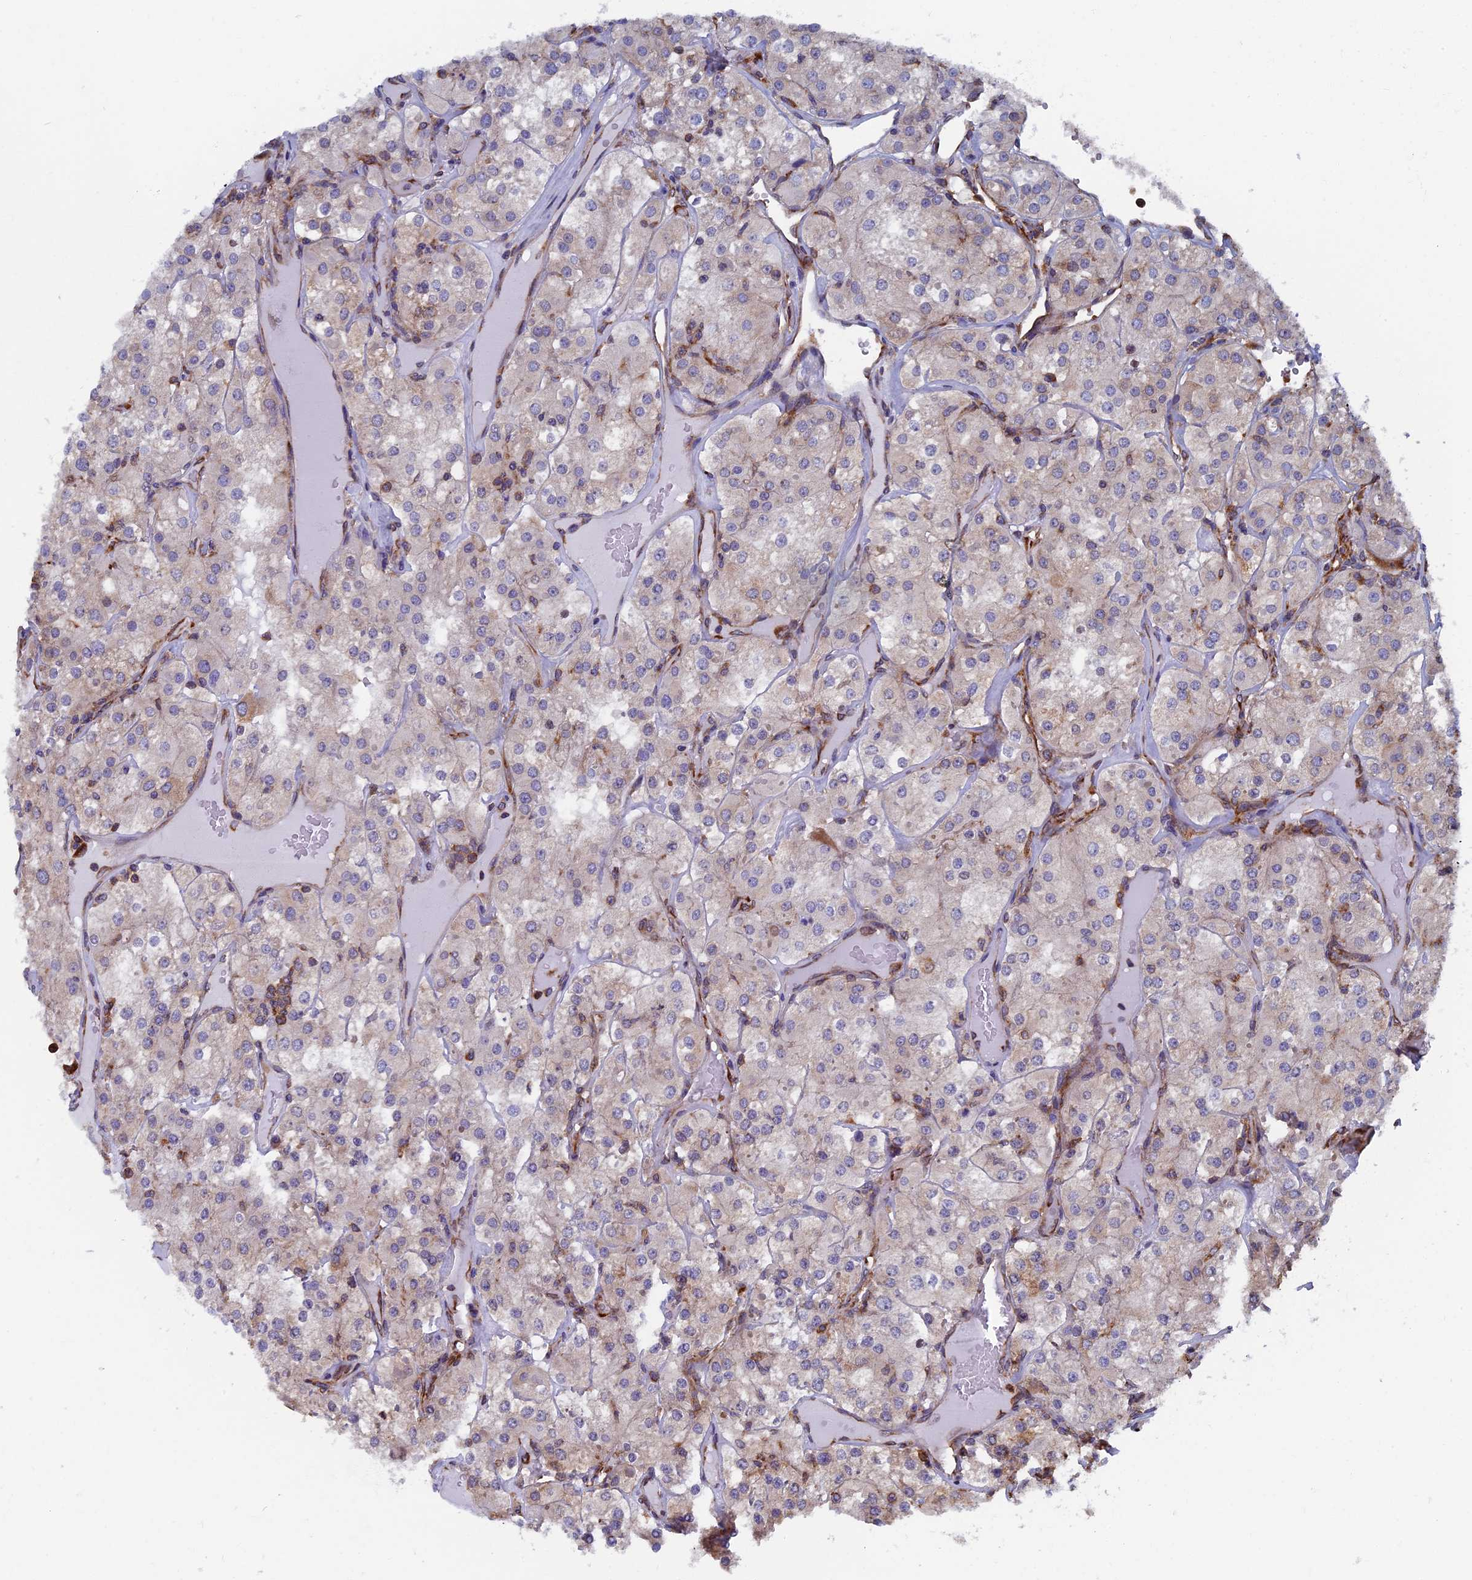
{"staining": {"intensity": "weak", "quantity": "25%-75%", "location": "cytoplasmic/membranous"}, "tissue": "renal cancer", "cell_type": "Tumor cells", "image_type": "cancer", "snomed": [{"axis": "morphology", "description": "Adenocarcinoma, NOS"}, {"axis": "topography", "description": "Kidney"}], "caption": "Protein analysis of renal adenocarcinoma tissue shows weak cytoplasmic/membranous staining in about 25%-75% of tumor cells.", "gene": "YBX1", "patient": {"sex": "male", "age": 77}}